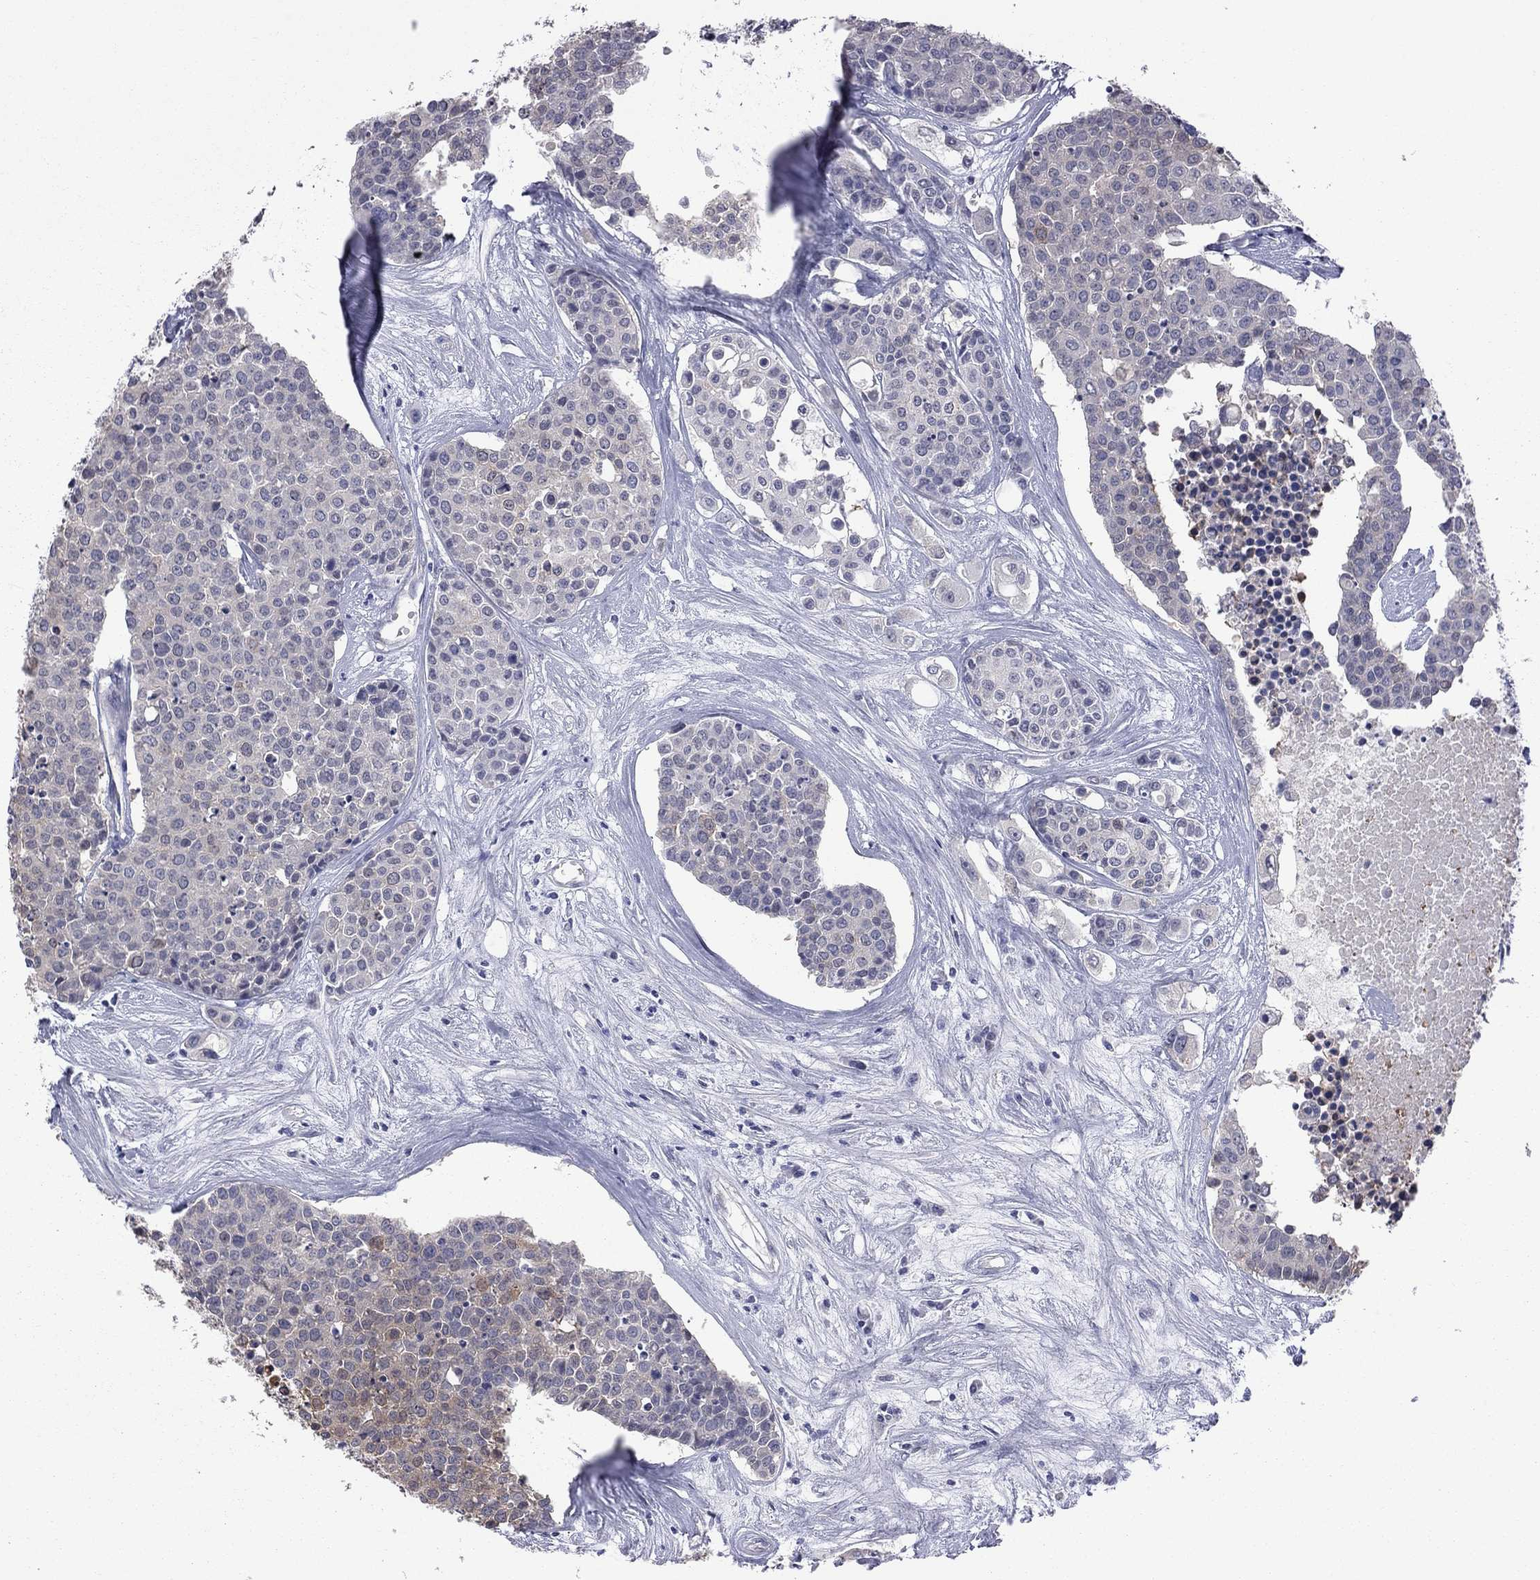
{"staining": {"intensity": "weak", "quantity": "<25%", "location": "cytoplasmic/membranous"}, "tissue": "carcinoid", "cell_type": "Tumor cells", "image_type": "cancer", "snomed": [{"axis": "morphology", "description": "Carcinoid, malignant, NOS"}, {"axis": "topography", "description": "Colon"}], "caption": "Tumor cells show no significant expression in carcinoid.", "gene": "HYLS1", "patient": {"sex": "male", "age": 81}}